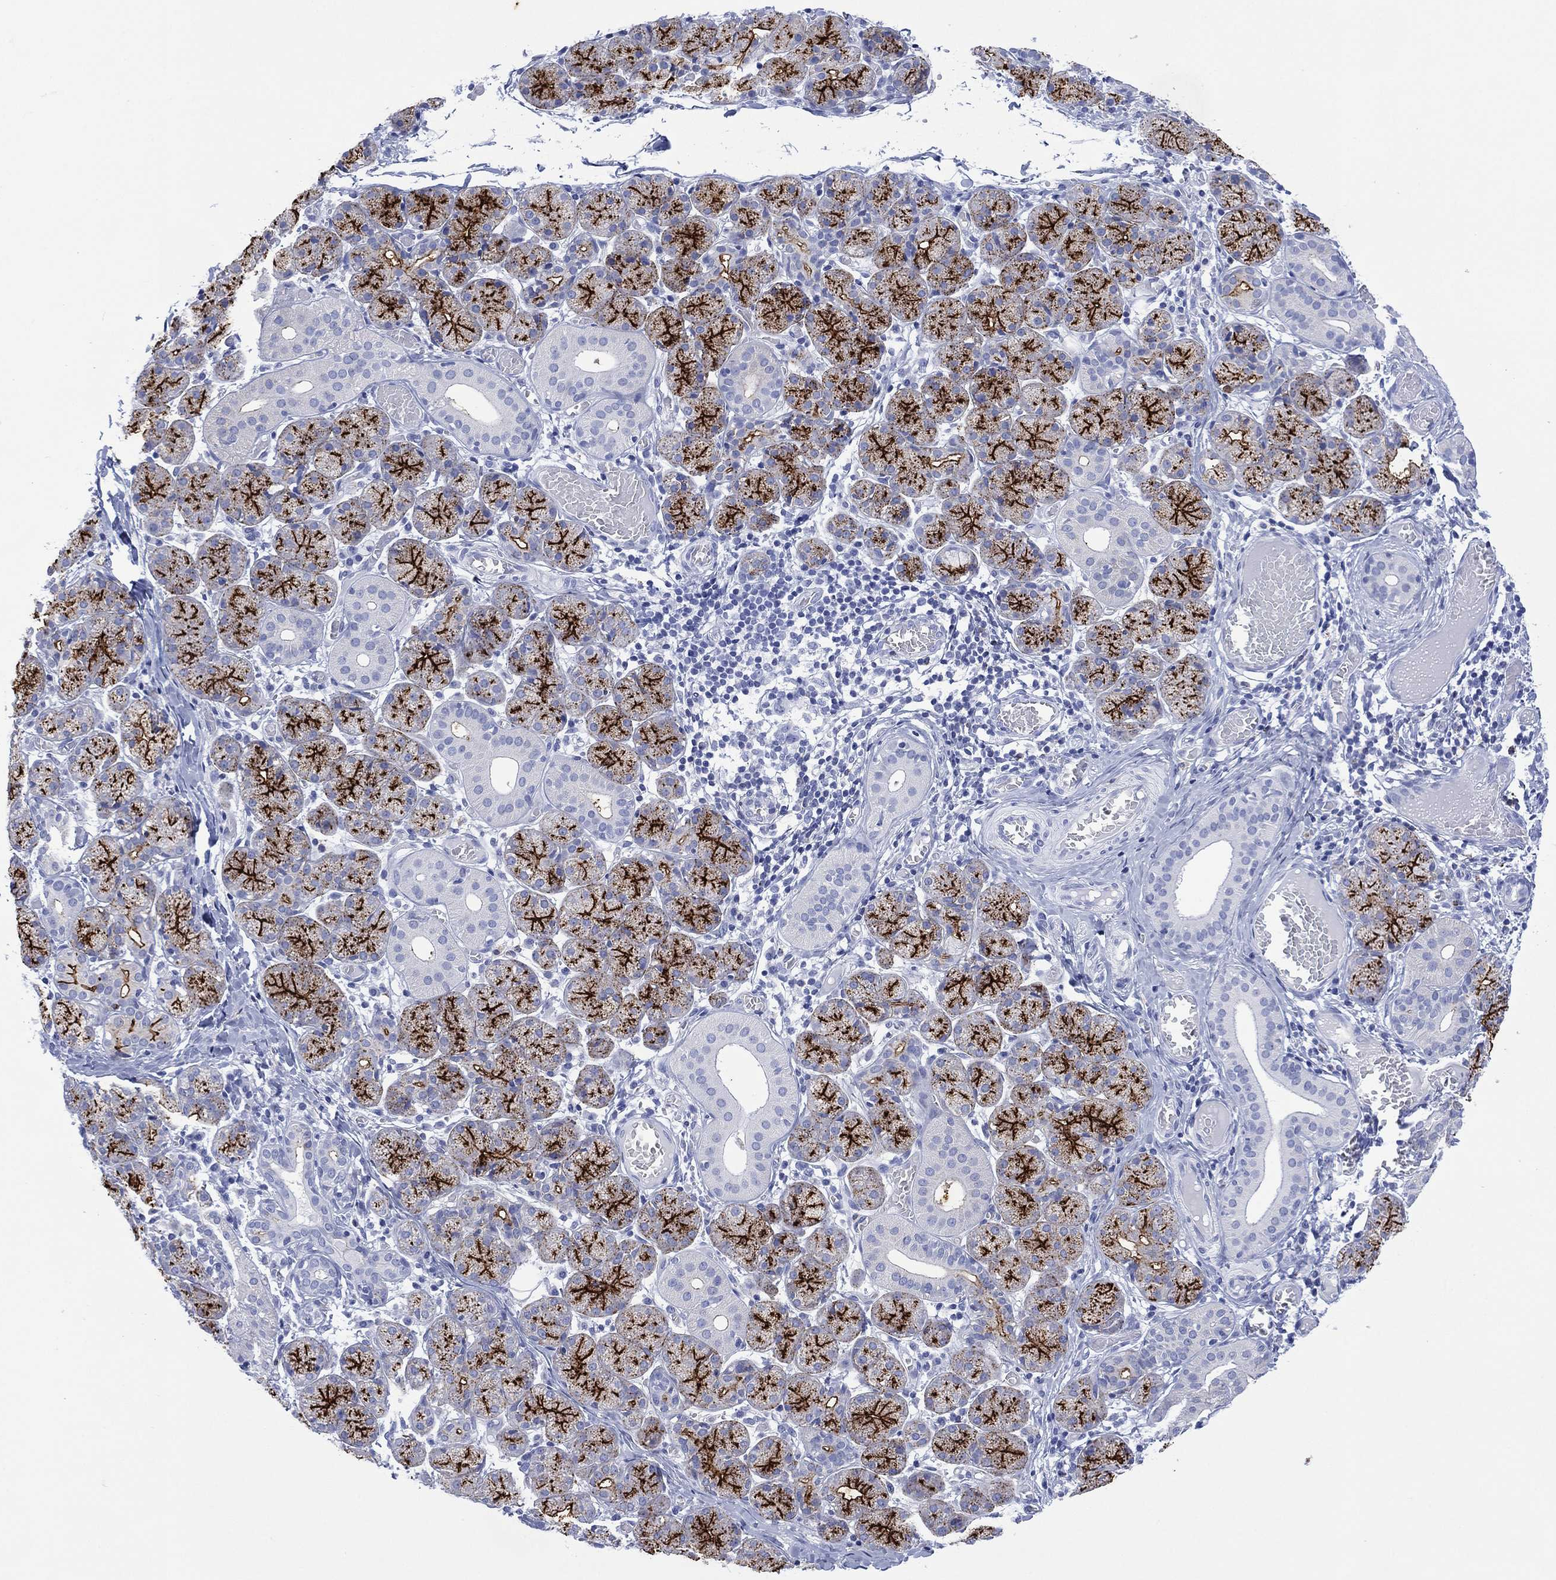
{"staining": {"intensity": "strong", "quantity": "25%-75%", "location": "cytoplasmic/membranous"}, "tissue": "salivary gland", "cell_type": "Glandular cells", "image_type": "normal", "snomed": [{"axis": "morphology", "description": "Normal tissue, NOS"}, {"axis": "topography", "description": "Salivary gland"}, {"axis": "topography", "description": "Peripheral nerve tissue"}], "caption": "Immunohistochemistry (DAB) staining of benign human salivary gland reveals strong cytoplasmic/membranous protein staining in about 25%-75% of glandular cells.", "gene": "DPP4", "patient": {"sex": "female", "age": 24}}